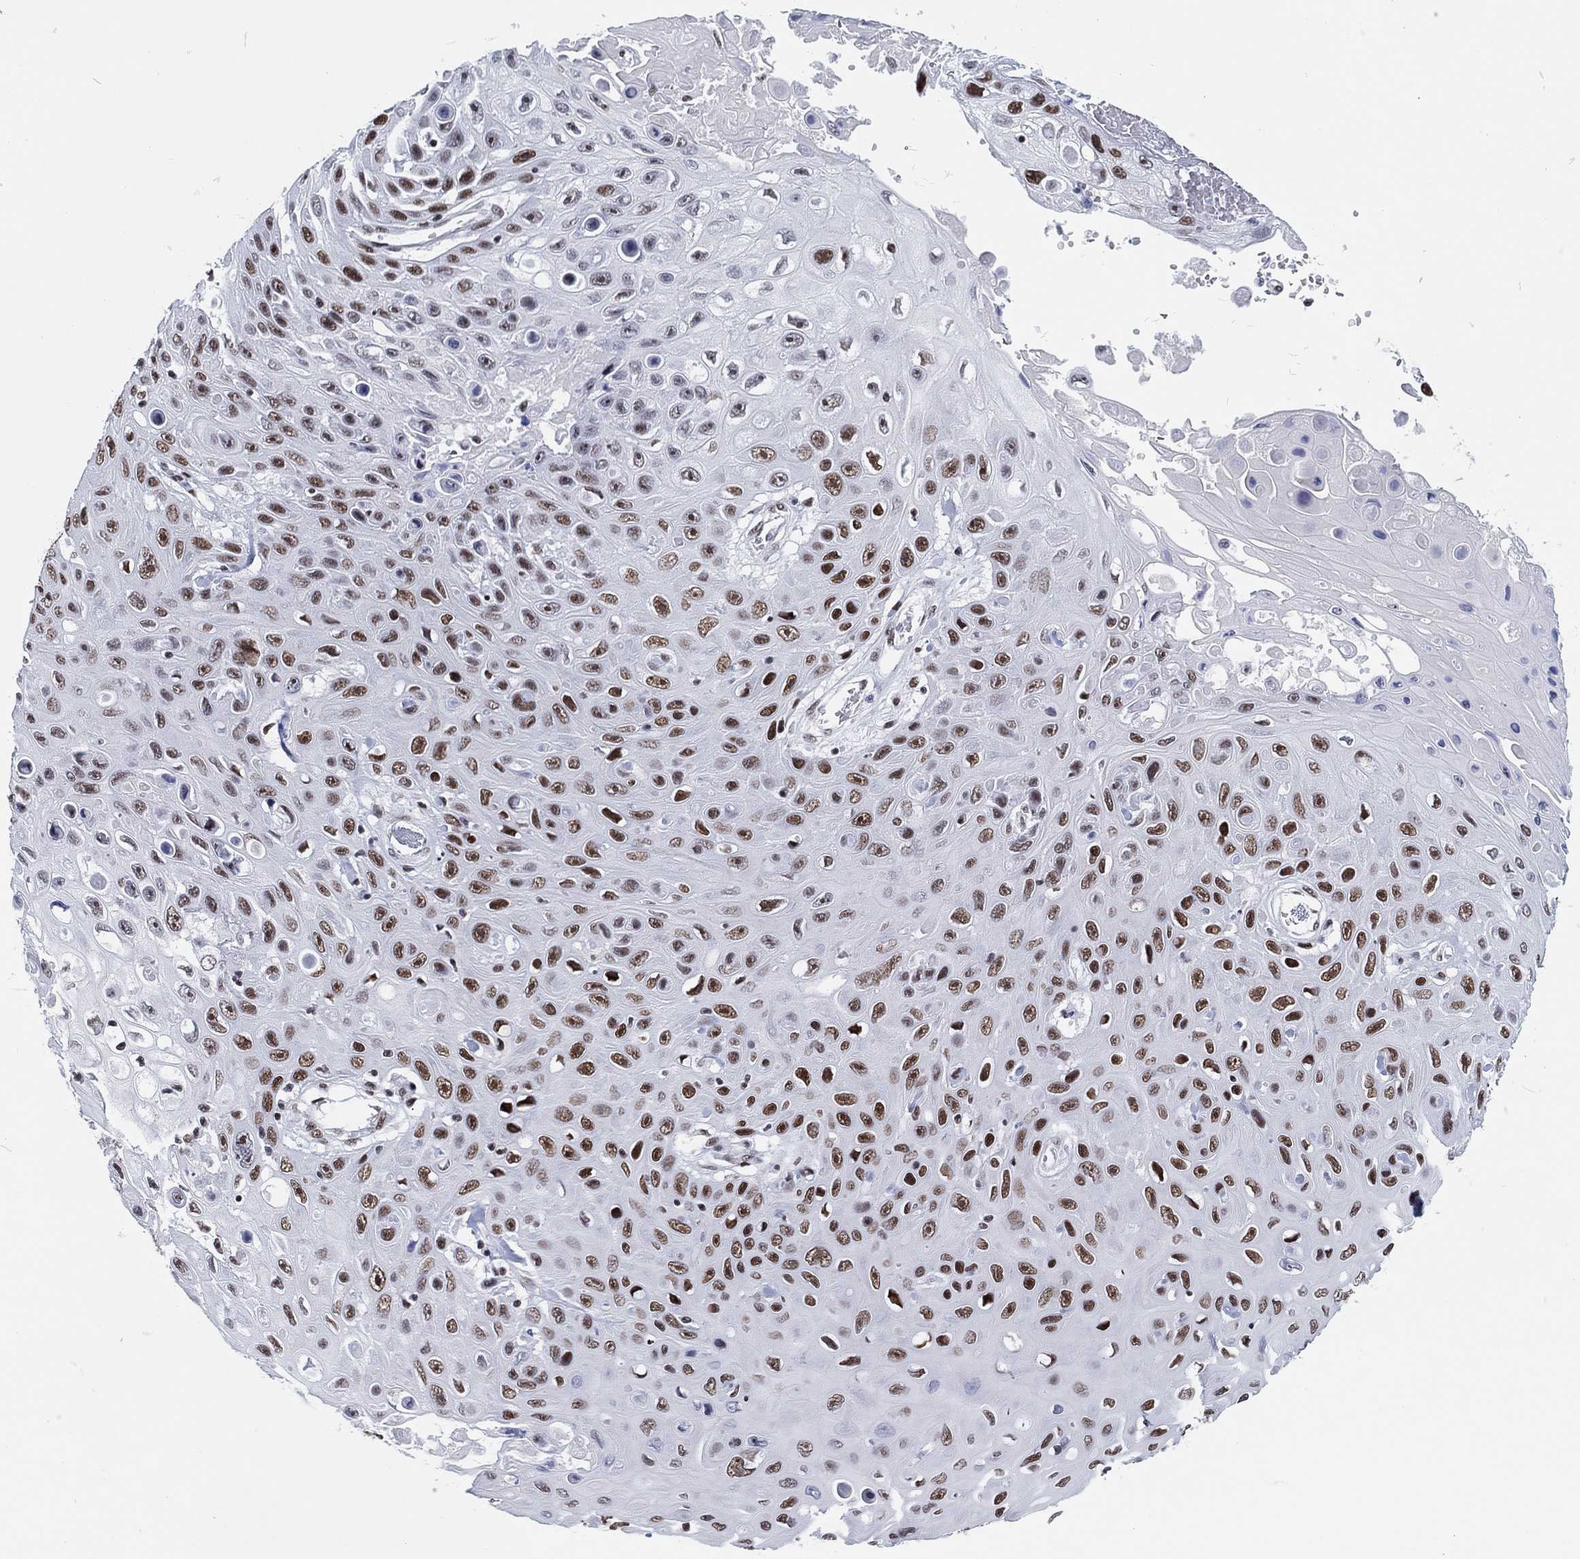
{"staining": {"intensity": "strong", "quantity": "<25%", "location": "nuclear"}, "tissue": "skin cancer", "cell_type": "Tumor cells", "image_type": "cancer", "snomed": [{"axis": "morphology", "description": "Squamous cell carcinoma, NOS"}, {"axis": "topography", "description": "Skin"}], "caption": "Skin cancer (squamous cell carcinoma) stained for a protein shows strong nuclear positivity in tumor cells.", "gene": "MAPK8IP1", "patient": {"sex": "male", "age": 82}}